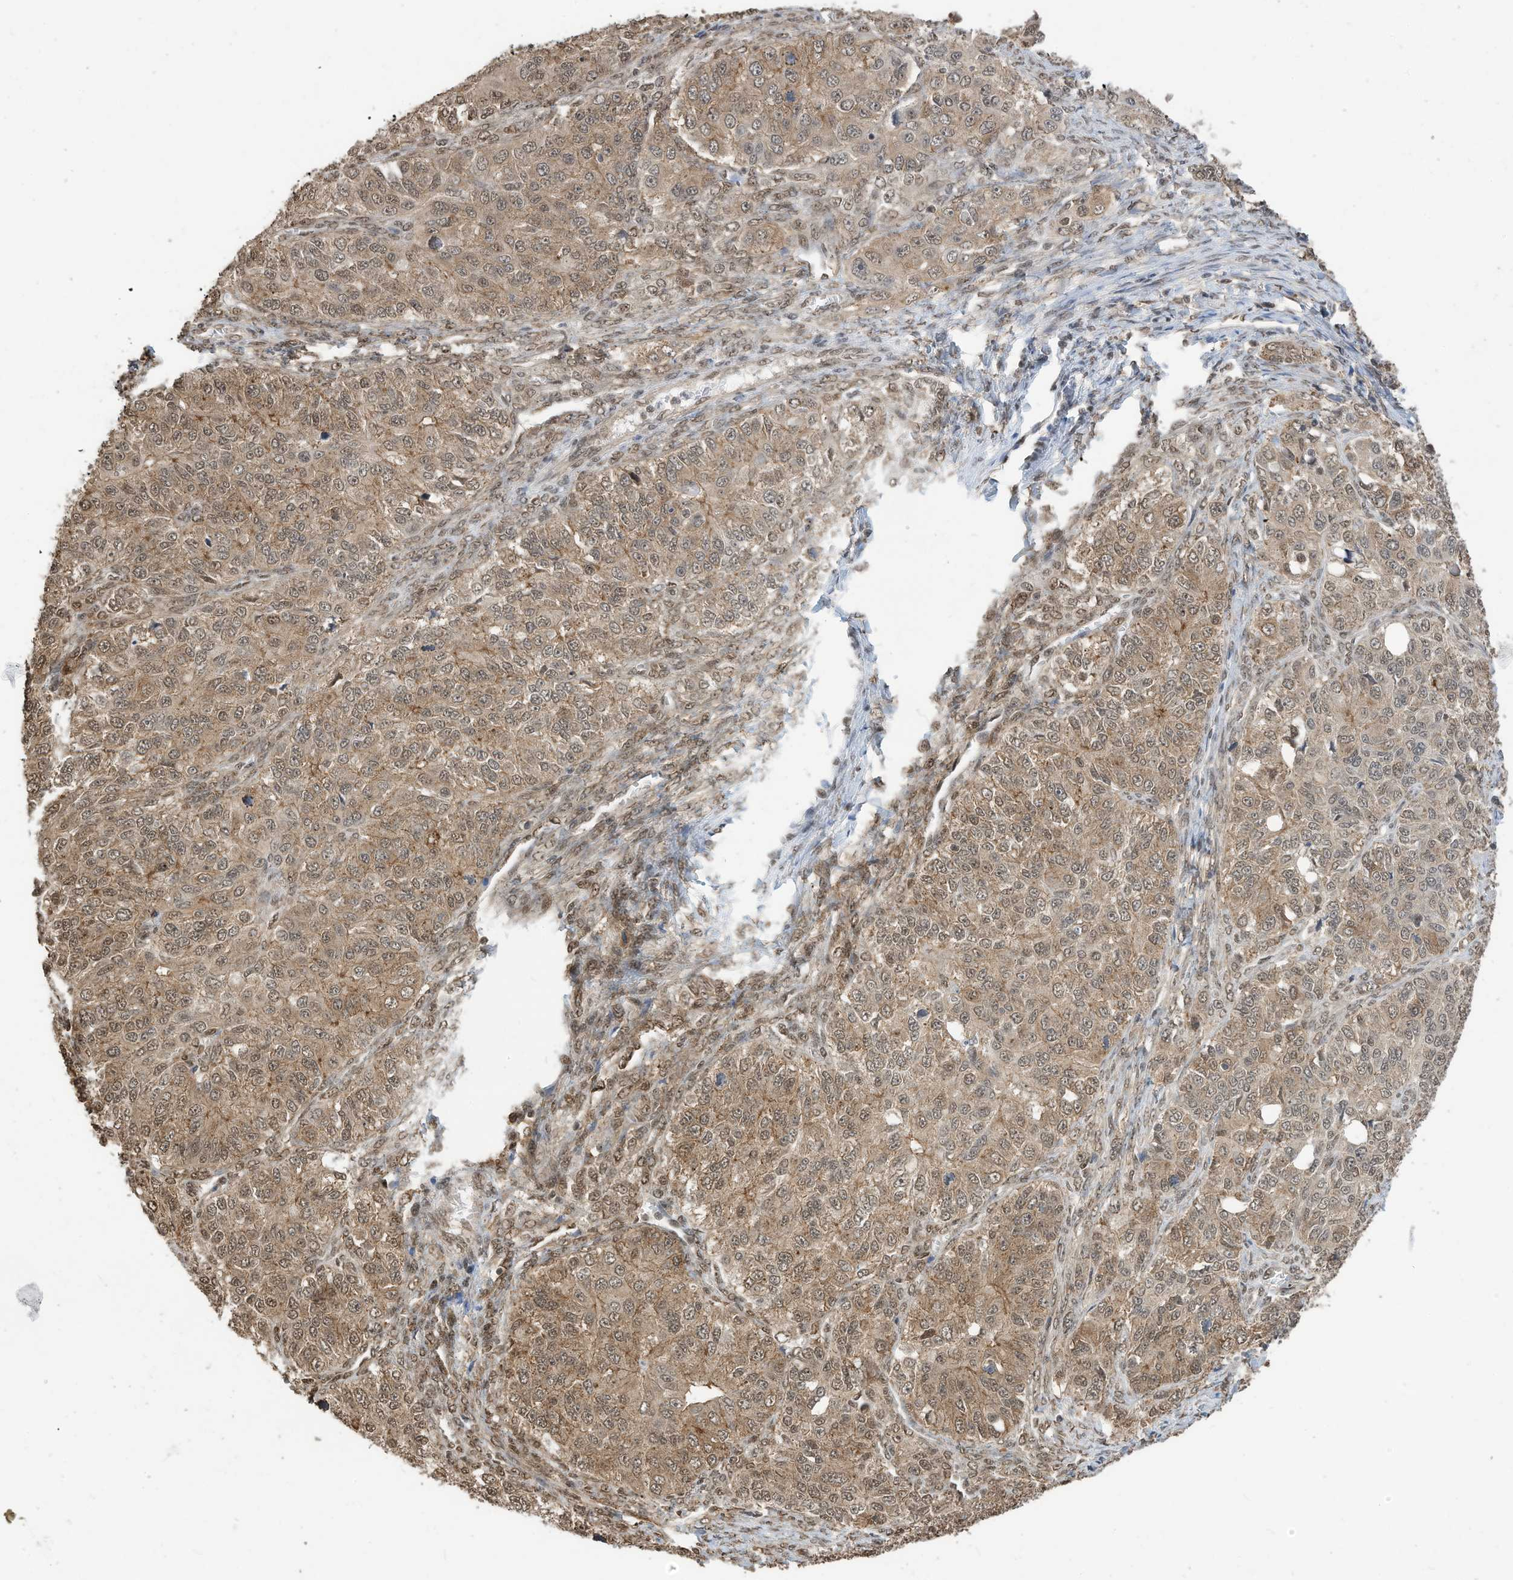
{"staining": {"intensity": "moderate", "quantity": ">75%", "location": "cytoplasmic/membranous,nuclear"}, "tissue": "ovarian cancer", "cell_type": "Tumor cells", "image_type": "cancer", "snomed": [{"axis": "morphology", "description": "Carcinoma, endometroid"}, {"axis": "topography", "description": "Ovary"}], "caption": "Human ovarian cancer stained with a brown dye shows moderate cytoplasmic/membranous and nuclear positive expression in approximately >75% of tumor cells.", "gene": "ZNF195", "patient": {"sex": "female", "age": 51}}